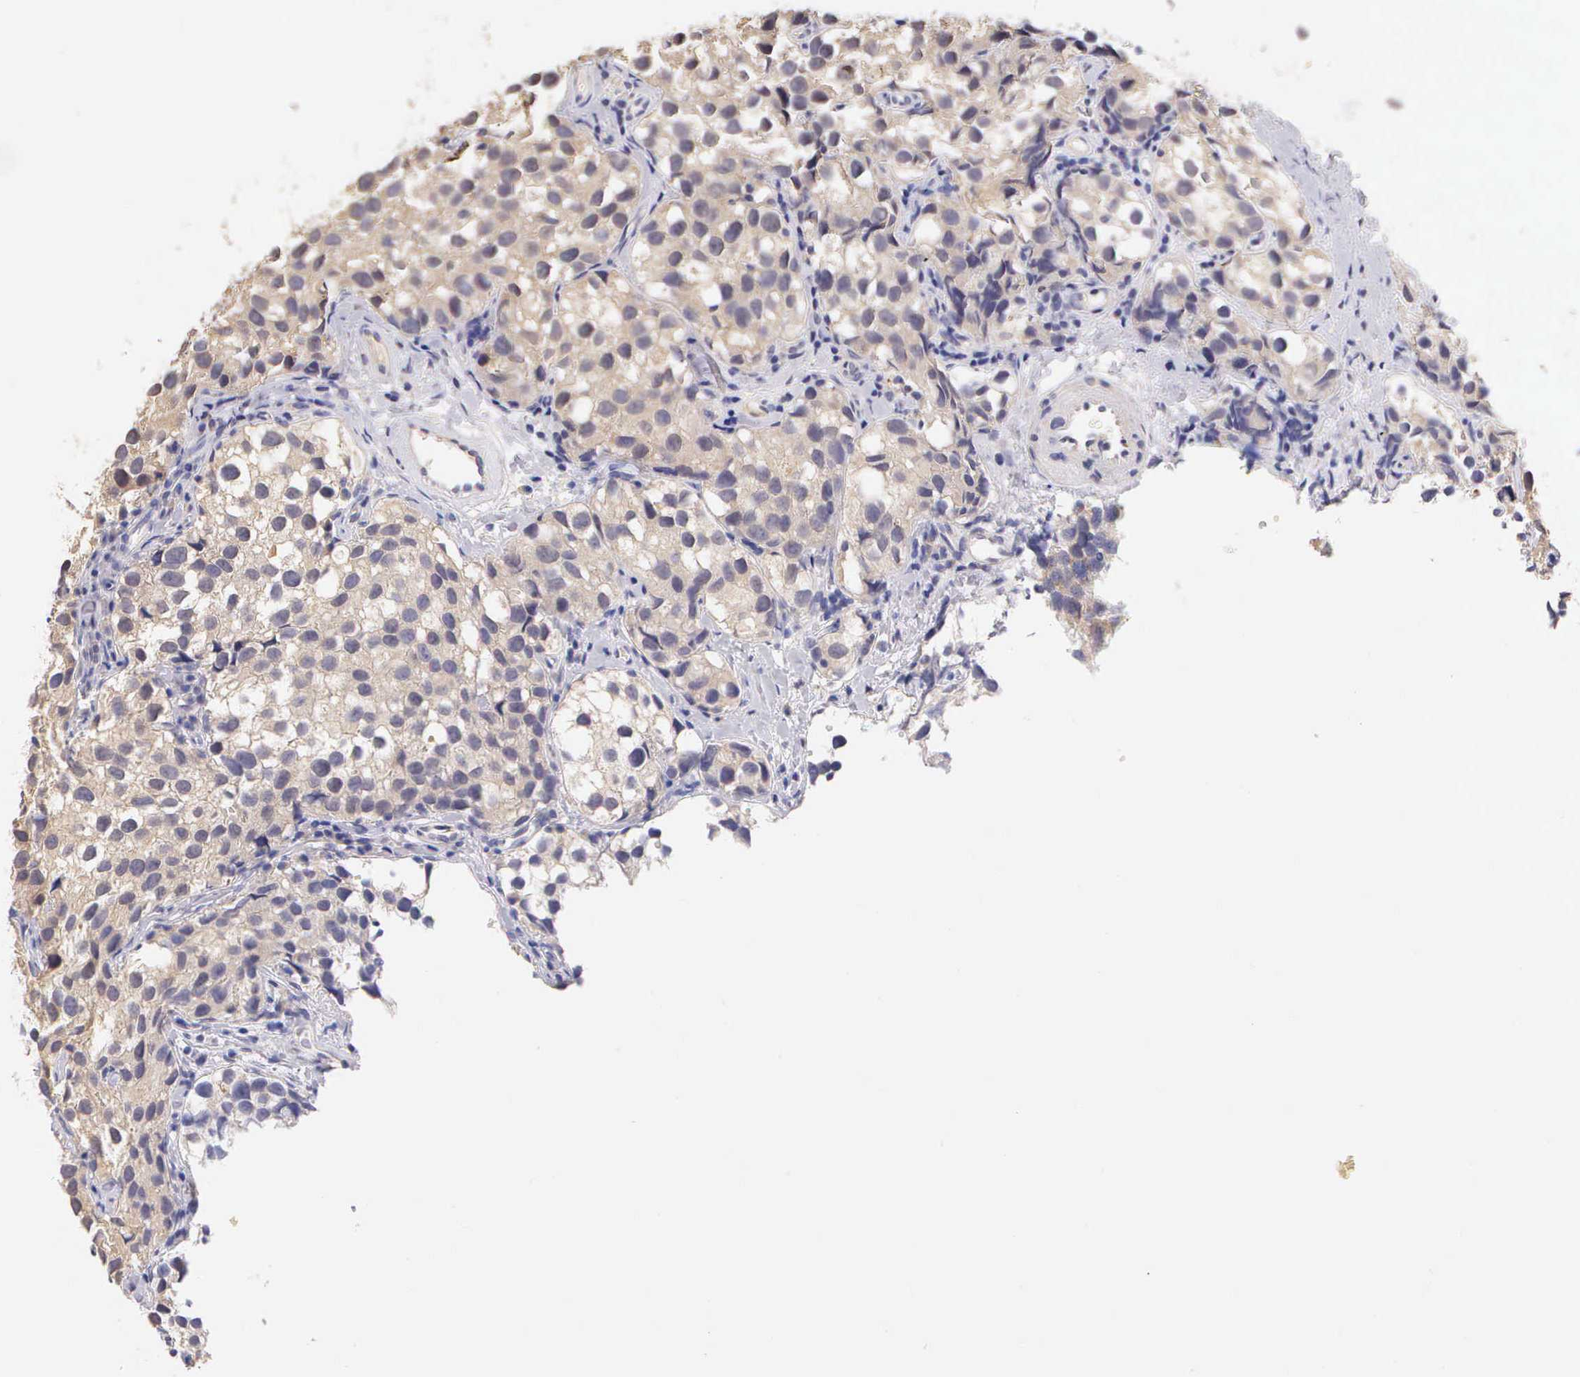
{"staining": {"intensity": "negative", "quantity": "none", "location": "none"}, "tissue": "testis cancer", "cell_type": "Tumor cells", "image_type": "cancer", "snomed": [{"axis": "morphology", "description": "Seminoma, NOS"}, {"axis": "topography", "description": "Testis"}], "caption": "Tumor cells show no significant staining in seminoma (testis).", "gene": "ESR1", "patient": {"sex": "male", "age": 39}}